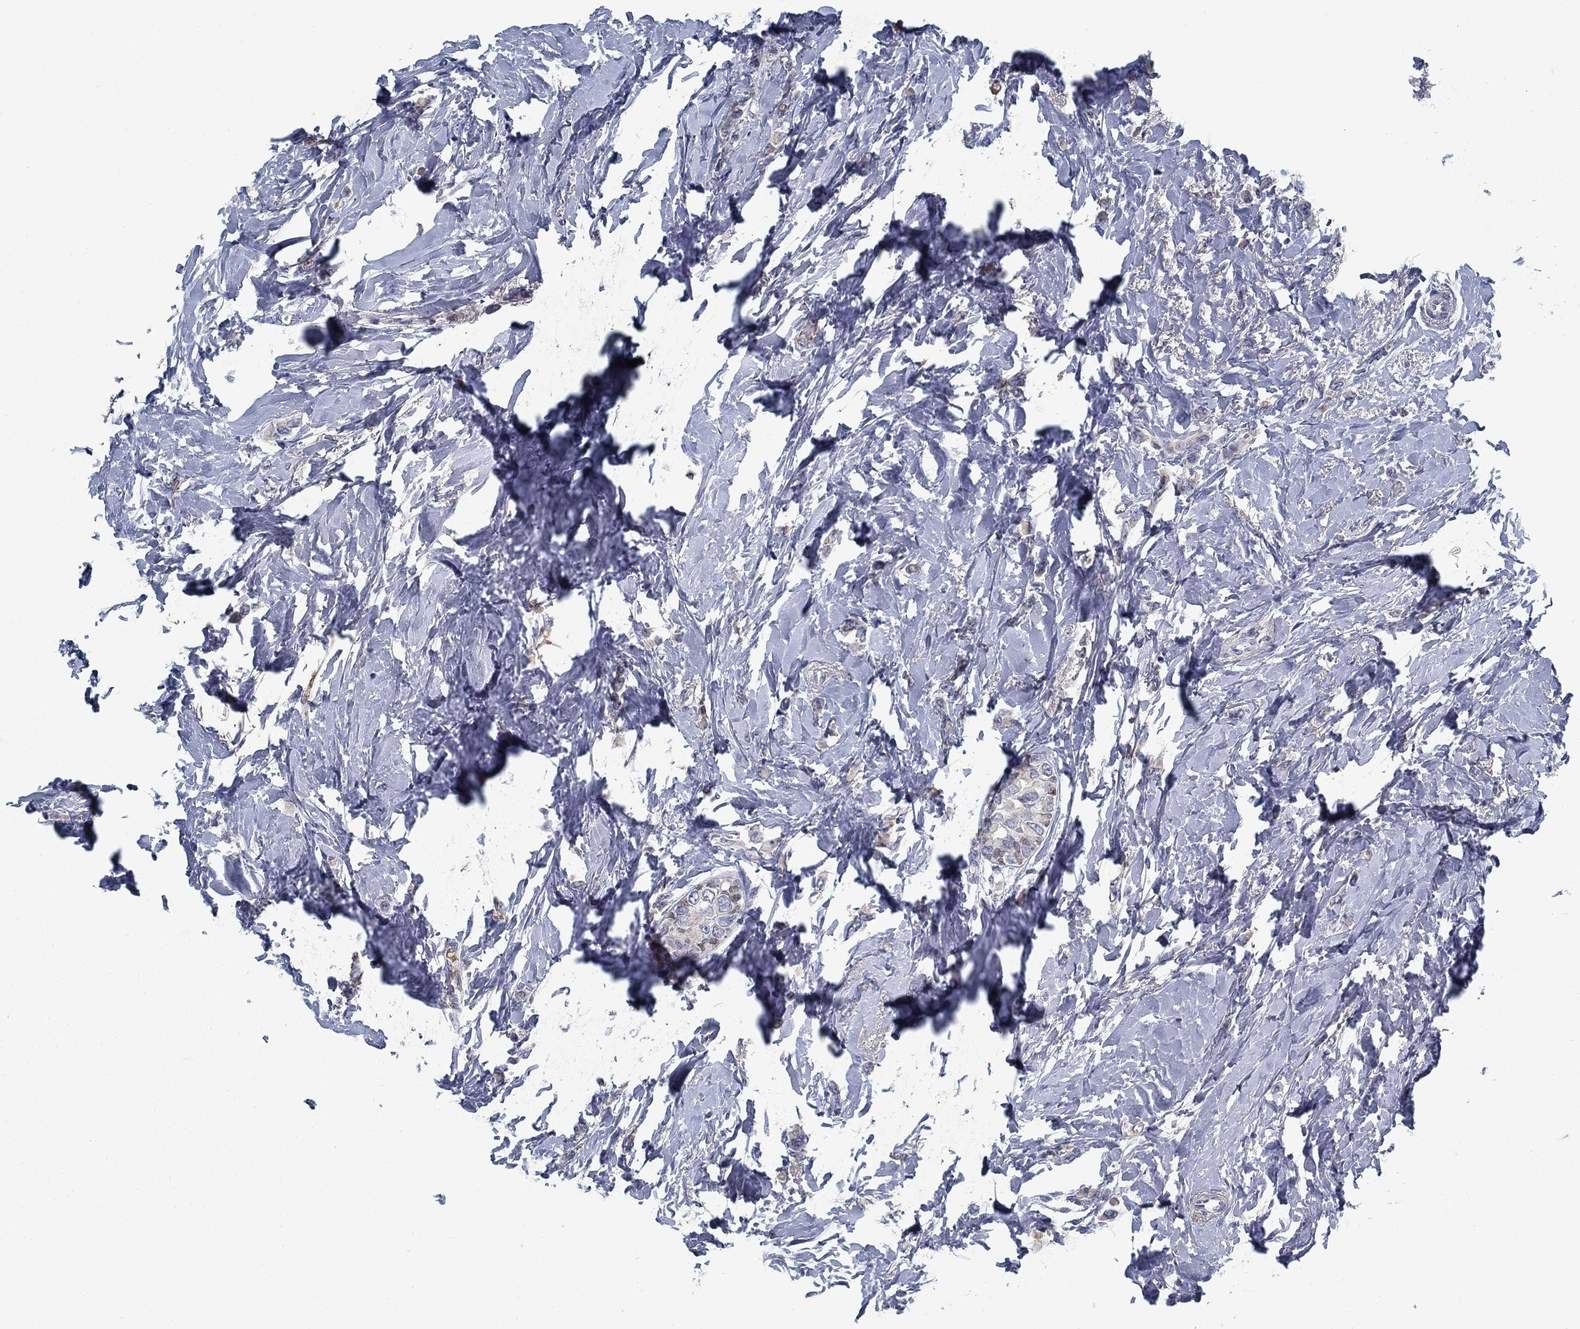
{"staining": {"intensity": "negative", "quantity": "none", "location": "none"}, "tissue": "breast cancer", "cell_type": "Tumor cells", "image_type": "cancer", "snomed": [{"axis": "morphology", "description": "Lobular carcinoma"}, {"axis": "topography", "description": "Breast"}], "caption": "This is a micrograph of immunohistochemistry staining of lobular carcinoma (breast), which shows no positivity in tumor cells.", "gene": "PNMA8A", "patient": {"sex": "female", "age": 66}}